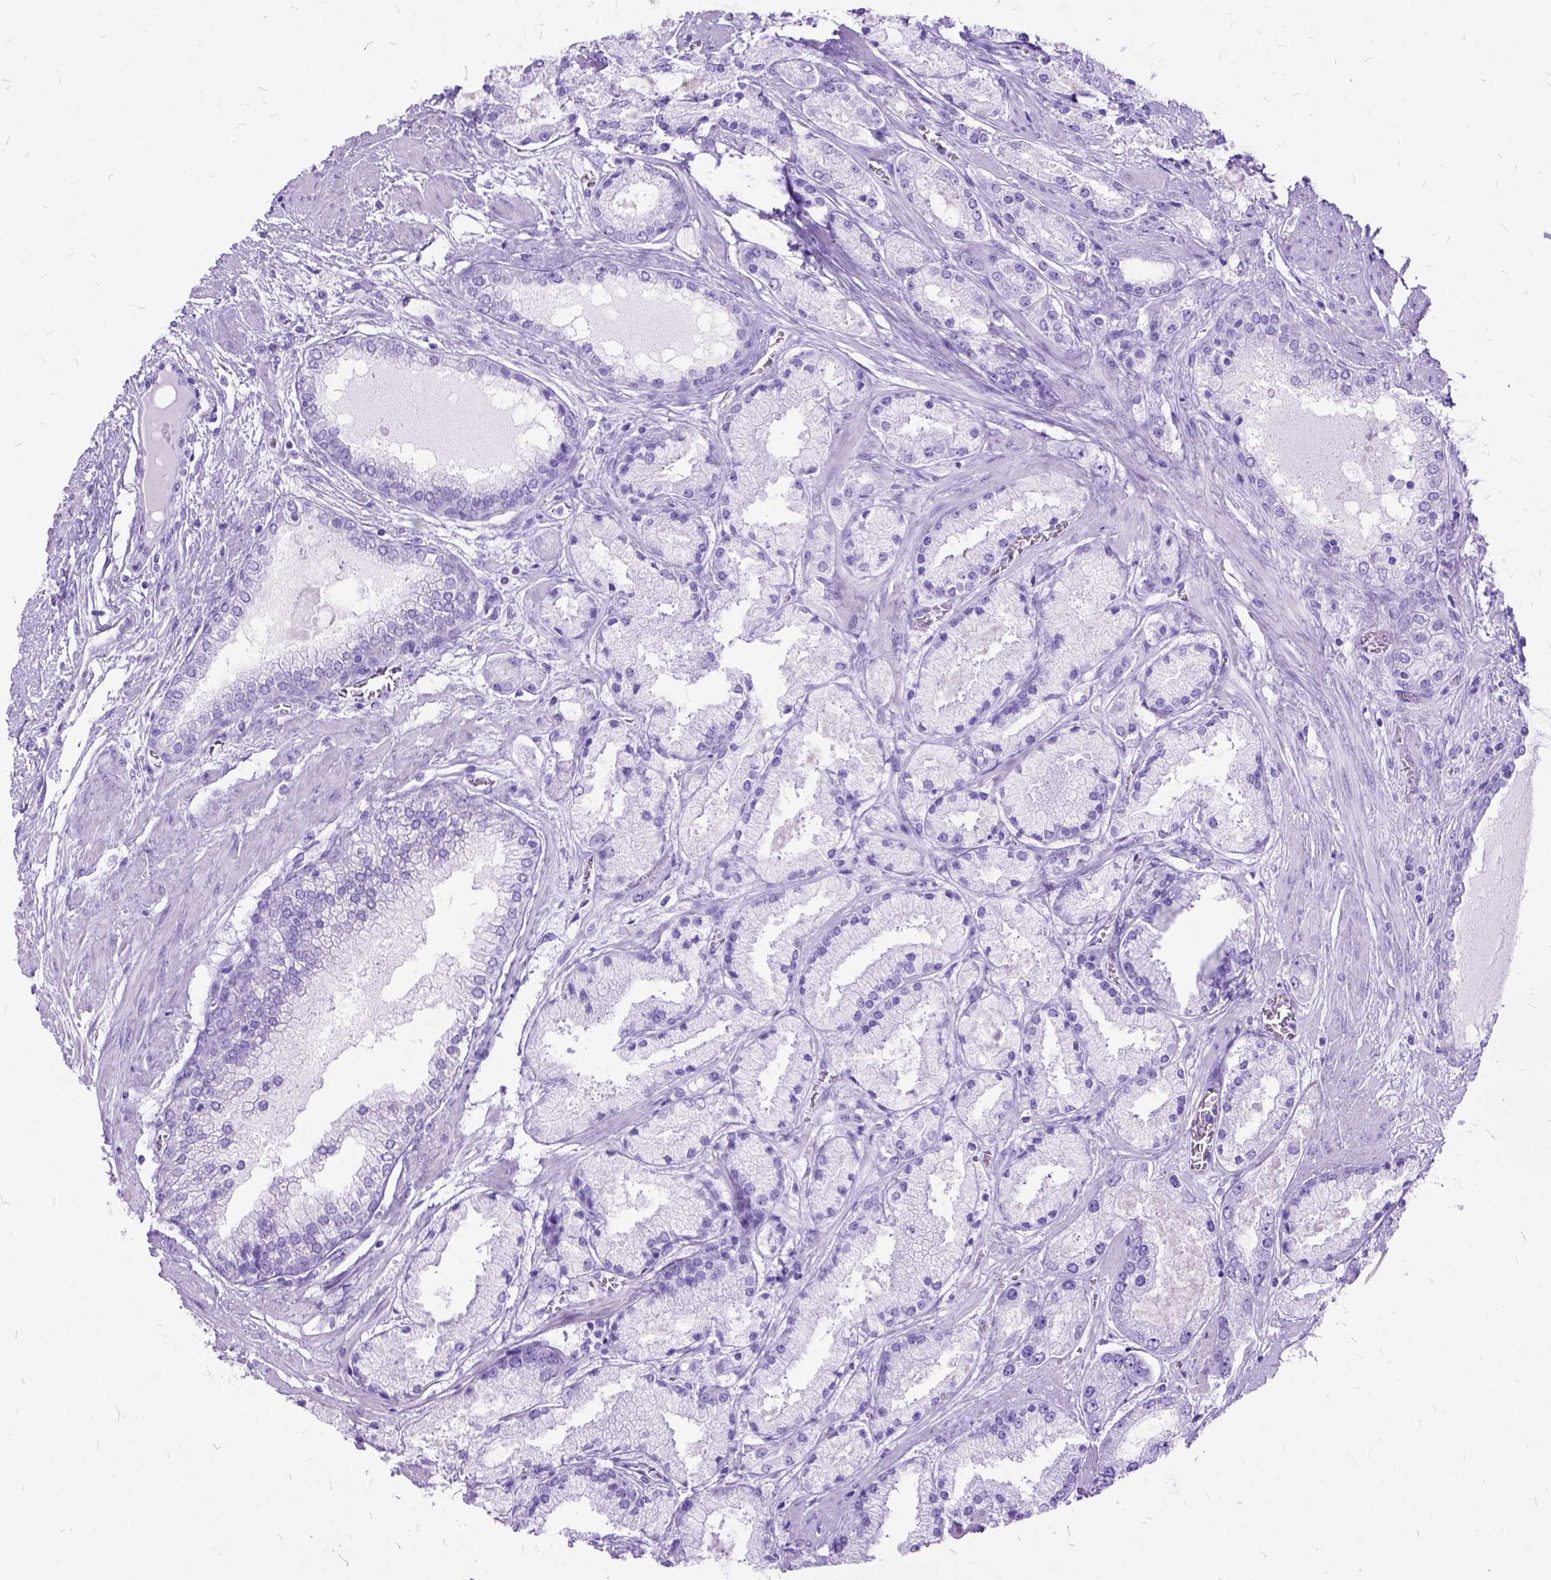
{"staining": {"intensity": "negative", "quantity": "none", "location": "none"}, "tissue": "prostate cancer", "cell_type": "Tumor cells", "image_type": "cancer", "snomed": [{"axis": "morphology", "description": "Adenocarcinoma, High grade"}, {"axis": "topography", "description": "Prostate"}], "caption": "DAB immunohistochemical staining of prostate high-grade adenocarcinoma demonstrates no significant expression in tumor cells. (Brightfield microscopy of DAB immunohistochemistry at high magnification).", "gene": "DNAH2", "patient": {"sex": "male", "age": 67}}